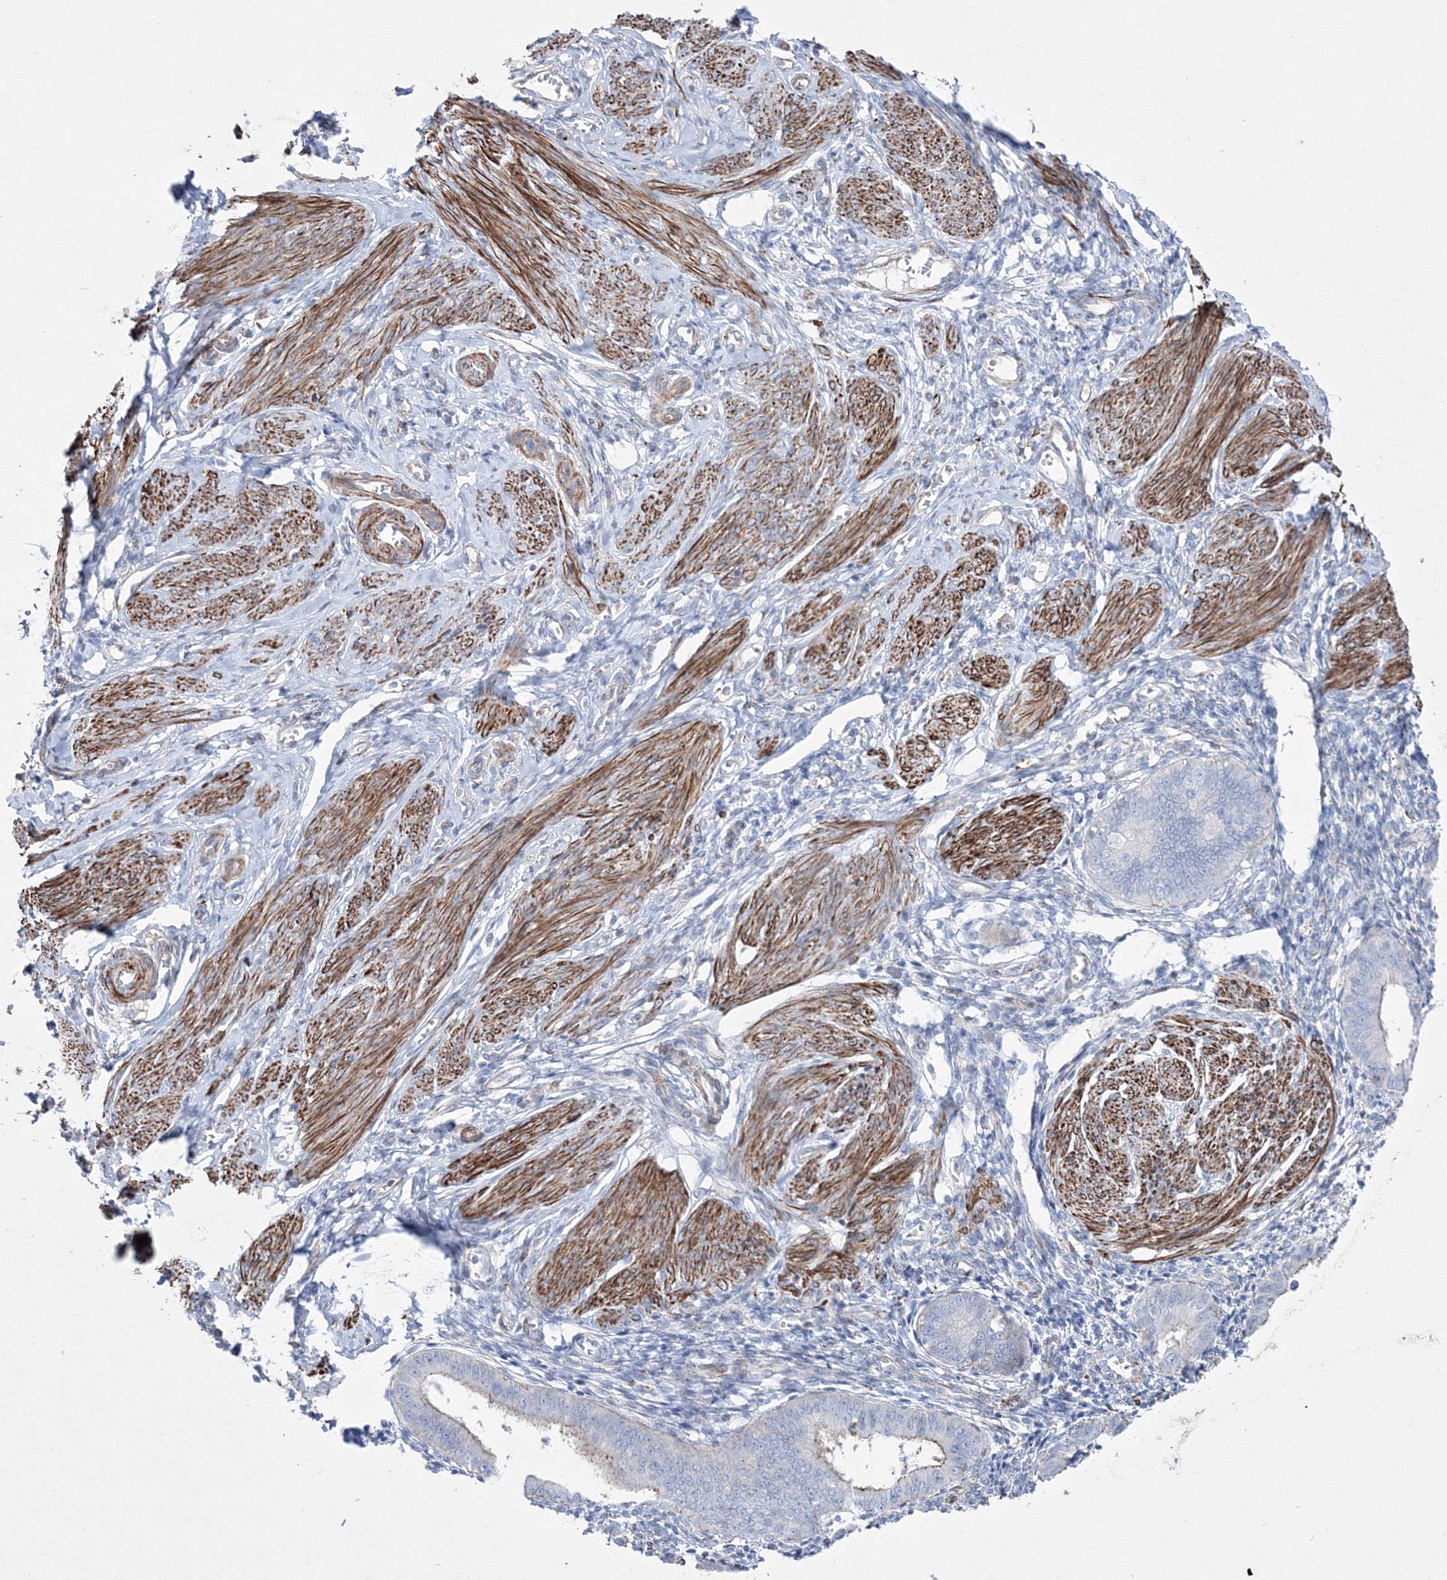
{"staining": {"intensity": "negative", "quantity": "none", "location": "none"}, "tissue": "endometrium", "cell_type": "Cells in endometrial stroma", "image_type": "normal", "snomed": [{"axis": "morphology", "description": "Normal tissue, NOS"}, {"axis": "topography", "description": "Uterus"}, {"axis": "topography", "description": "Endometrium"}], "caption": "Endometrium was stained to show a protein in brown. There is no significant staining in cells in endometrial stroma. (DAB IHC with hematoxylin counter stain).", "gene": "GPR82", "patient": {"sex": "female", "age": 48}}